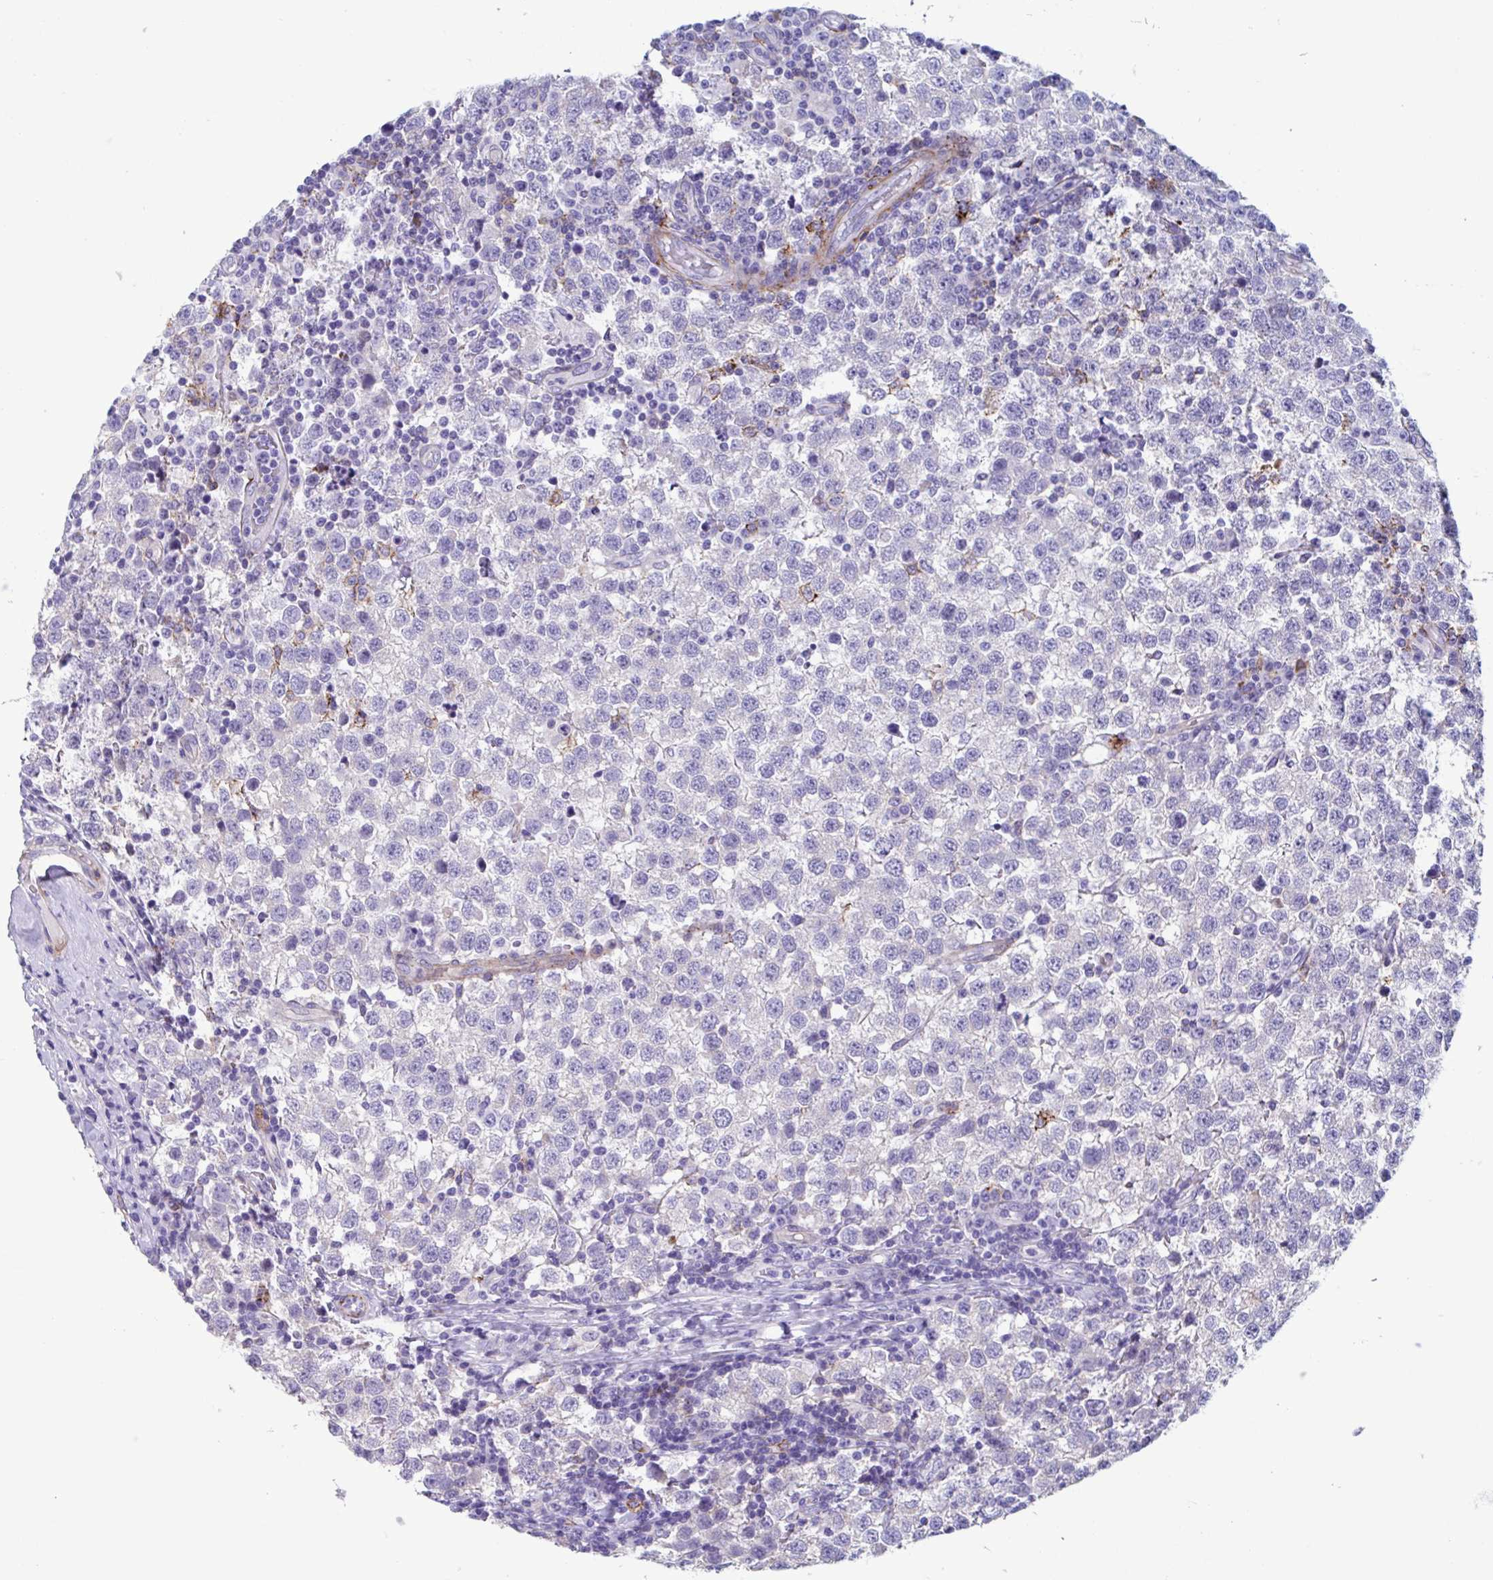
{"staining": {"intensity": "negative", "quantity": "none", "location": "none"}, "tissue": "testis cancer", "cell_type": "Tumor cells", "image_type": "cancer", "snomed": [{"axis": "morphology", "description": "Seminoma, NOS"}, {"axis": "topography", "description": "Testis"}], "caption": "High power microscopy photomicrograph of an IHC photomicrograph of testis cancer (seminoma), revealing no significant positivity in tumor cells. (DAB (3,3'-diaminobenzidine) immunohistochemistry visualized using brightfield microscopy, high magnification).", "gene": "LPIN3", "patient": {"sex": "male", "age": 34}}